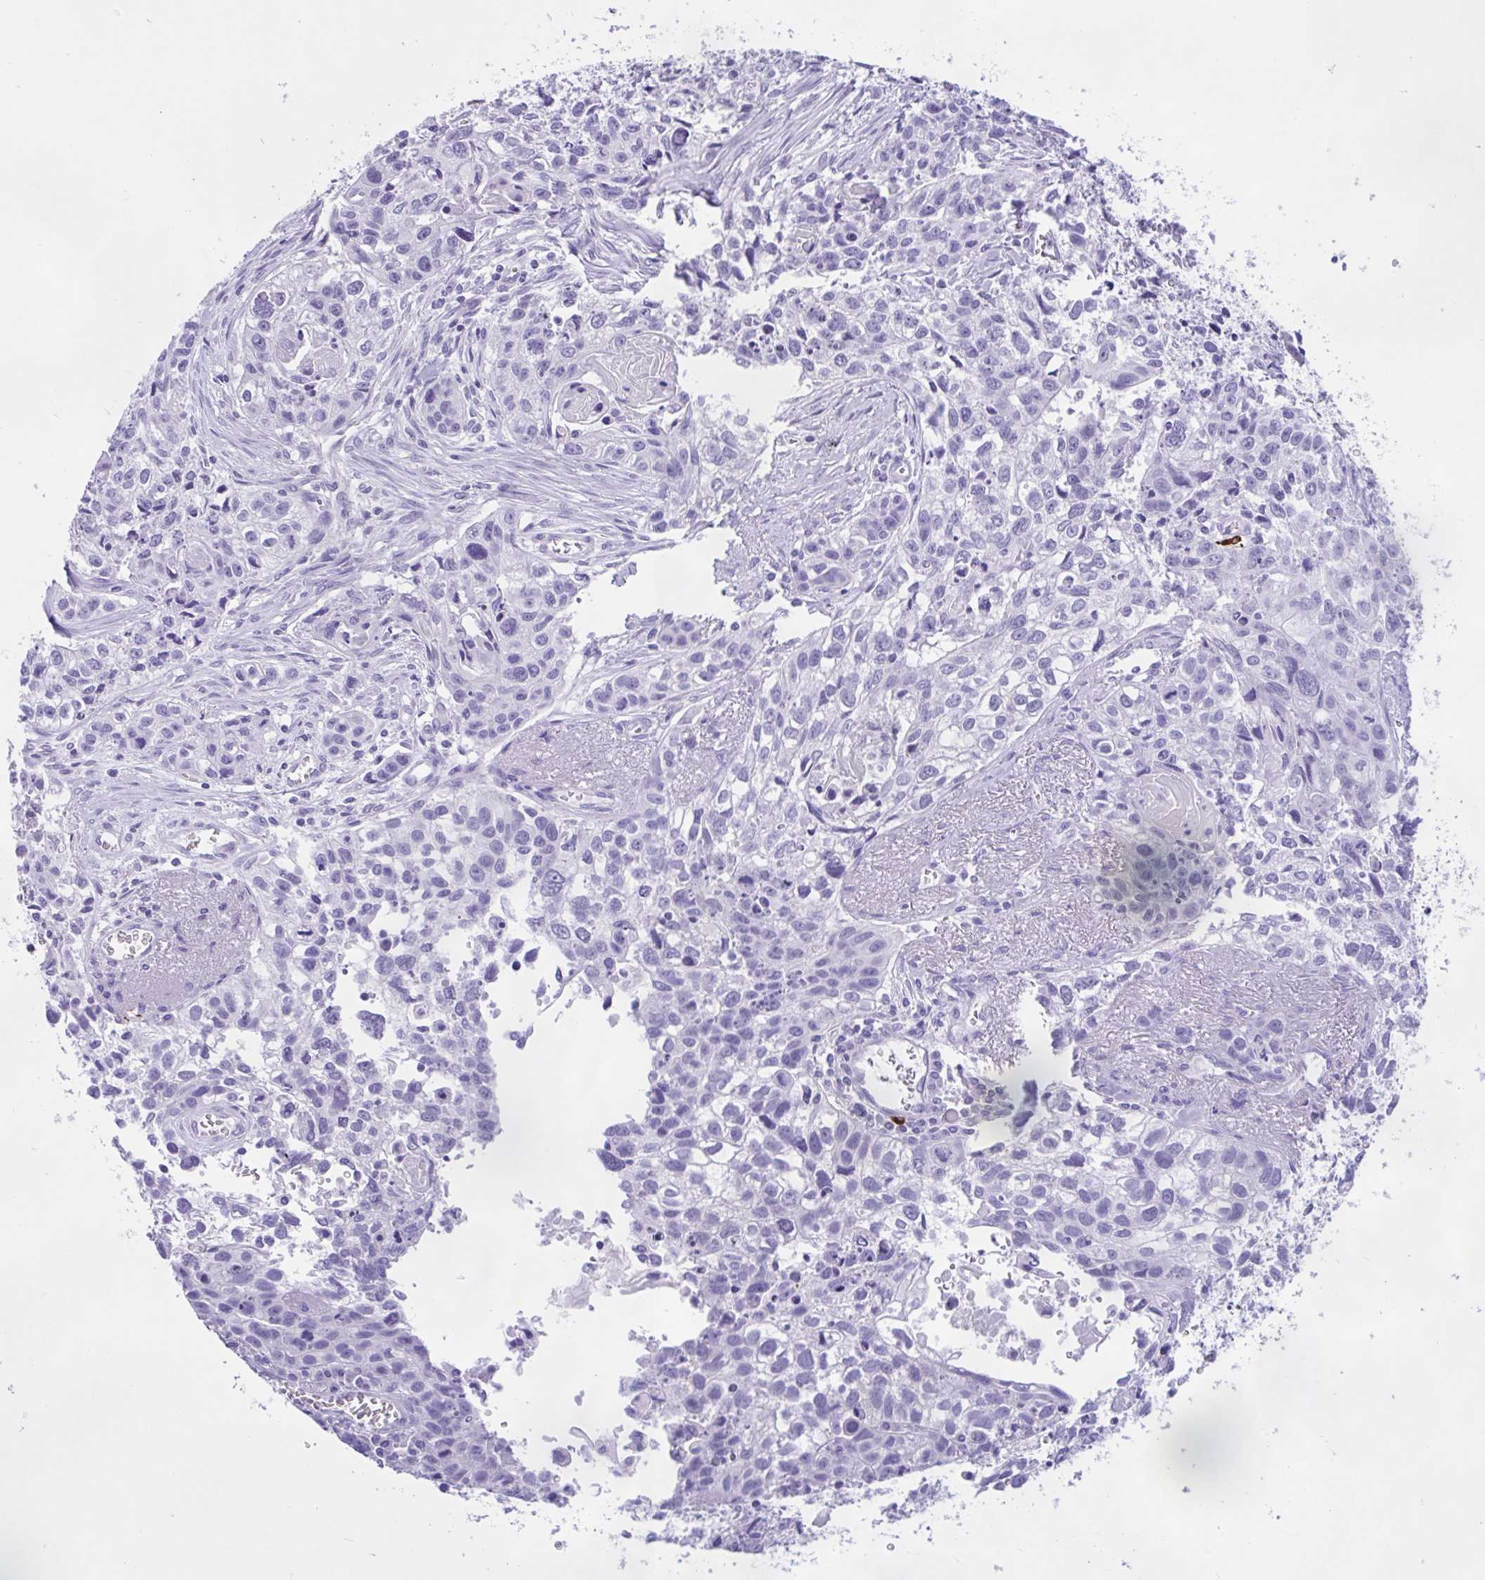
{"staining": {"intensity": "negative", "quantity": "none", "location": "none"}, "tissue": "lung cancer", "cell_type": "Tumor cells", "image_type": "cancer", "snomed": [{"axis": "morphology", "description": "Squamous cell carcinoma, NOS"}, {"axis": "topography", "description": "Lung"}], "caption": "Tumor cells are negative for brown protein staining in lung squamous cell carcinoma. (Brightfield microscopy of DAB (3,3'-diaminobenzidine) IHC at high magnification).", "gene": "ZNF319", "patient": {"sex": "male", "age": 74}}